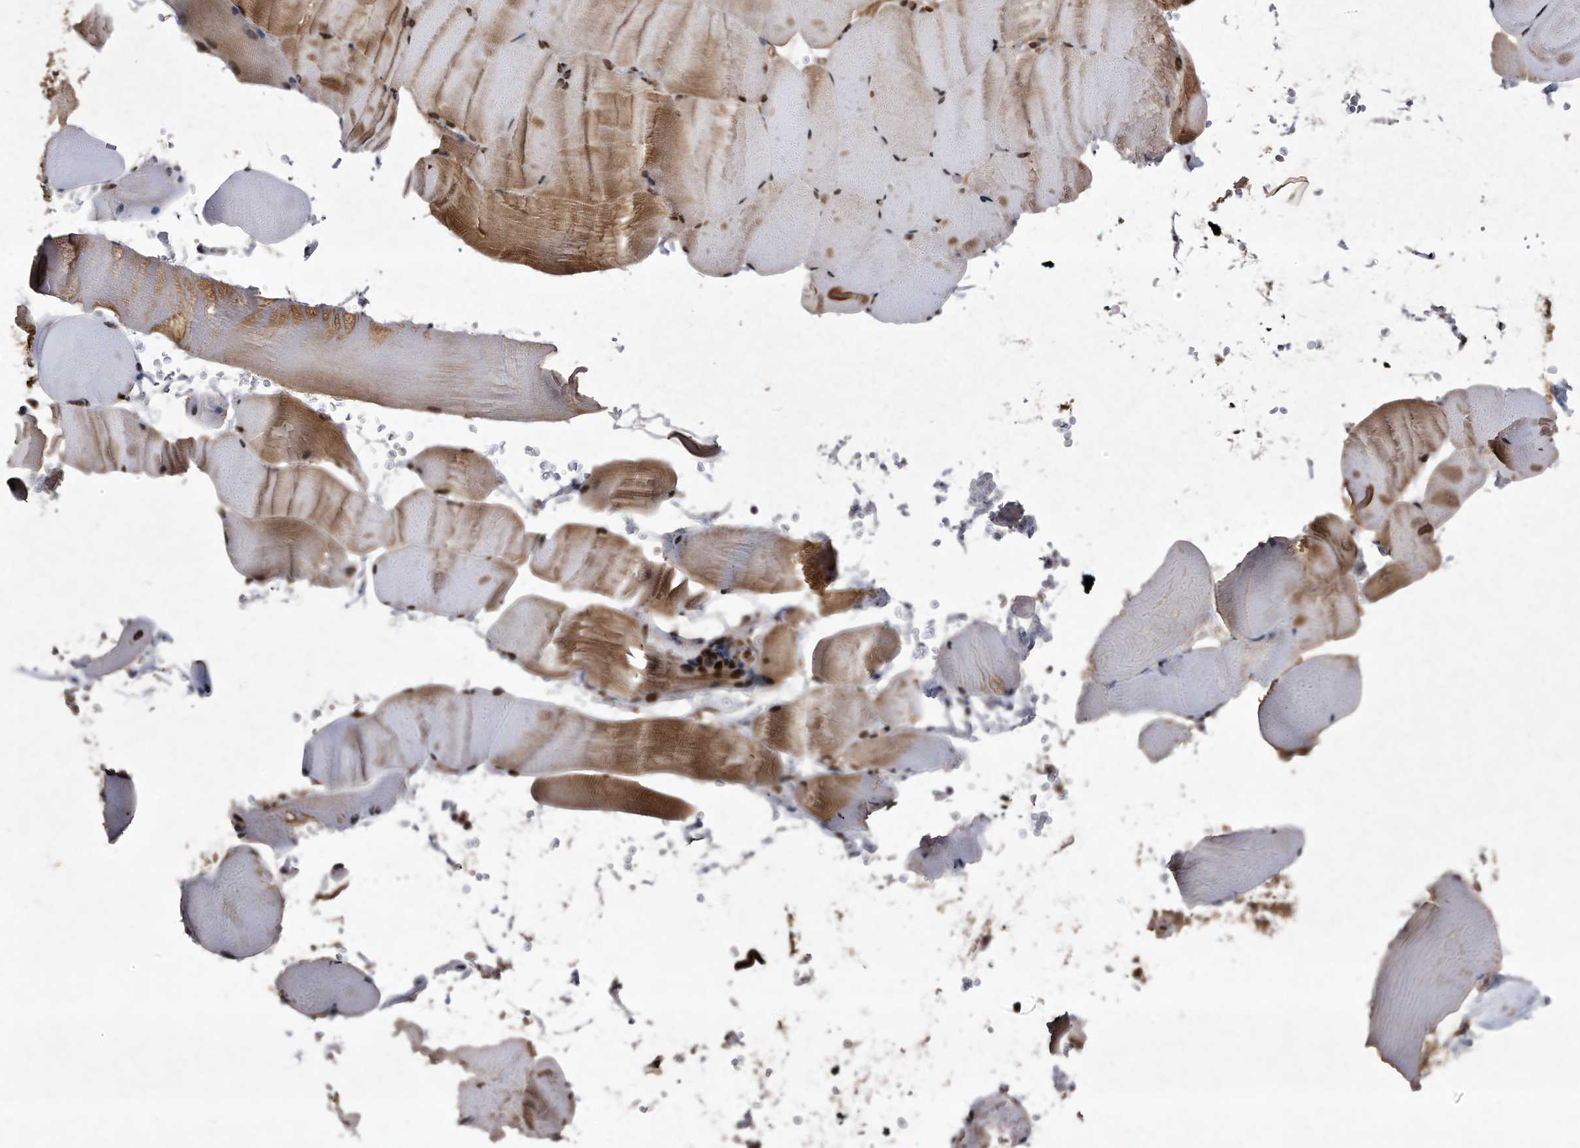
{"staining": {"intensity": "moderate", "quantity": "<25%", "location": "cytoplasmic/membranous,nuclear"}, "tissue": "skeletal muscle", "cell_type": "Myocytes", "image_type": "normal", "snomed": [{"axis": "morphology", "description": "Normal tissue, NOS"}, {"axis": "topography", "description": "Skeletal muscle"}, {"axis": "topography", "description": "Parathyroid gland"}], "caption": "Immunohistochemistry (IHC) (DAB (3,3'-diaminobenzidine)) staining of unremarkable human skeletal muscle demonstrates moderate cytoplasmic/membranous,nuclear protein staining in about <25% of myocytes. The protein of interest is stained brown, and the nuclei are stained in blue (DAB IHC with brightfield microscopy, high magnification).", "gene": "RAD23B", "patient": {"sex": "female", "age": 37}}